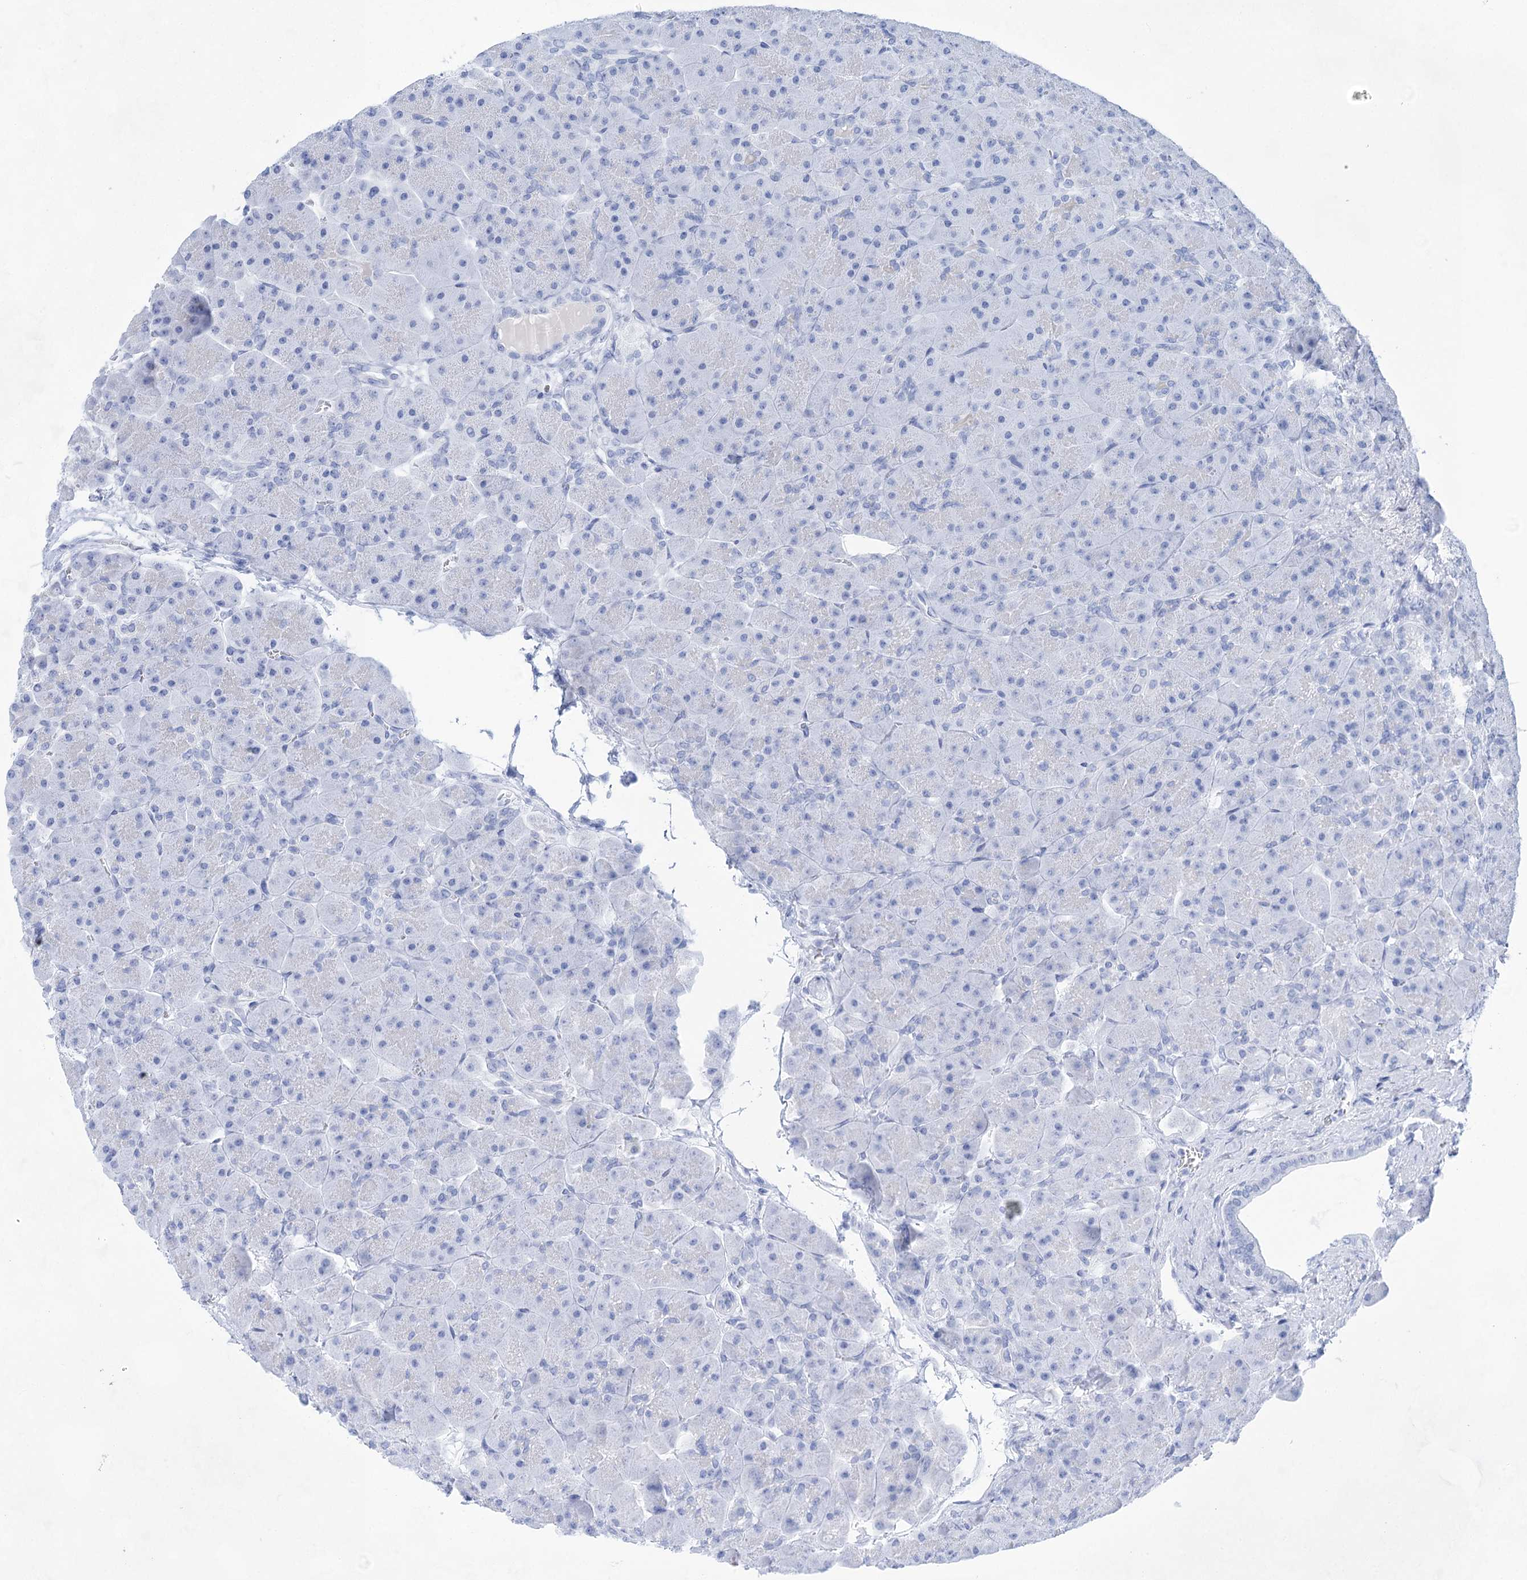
{"staining": {"intensity": "negative", "quantity": "none", "location": "none"}, "tissue": "pancreas", "cell_type": "Exocrine glandular cells", "image_type": "normal", "snomed": [{"axis": "morphology", "description": "Normal tissue, NOS"}, {"axis": "topography", "description": "Pancreas"}], "caption": "IHC photomicrograph of benign pancreas: human pancreas stained with DAB (3,3'-diaminobenzidine) reveals no significant protein expression in exocrine glandular cells.", "gene": "LALBA", "patient": {"sex": "male", "age": 66}}